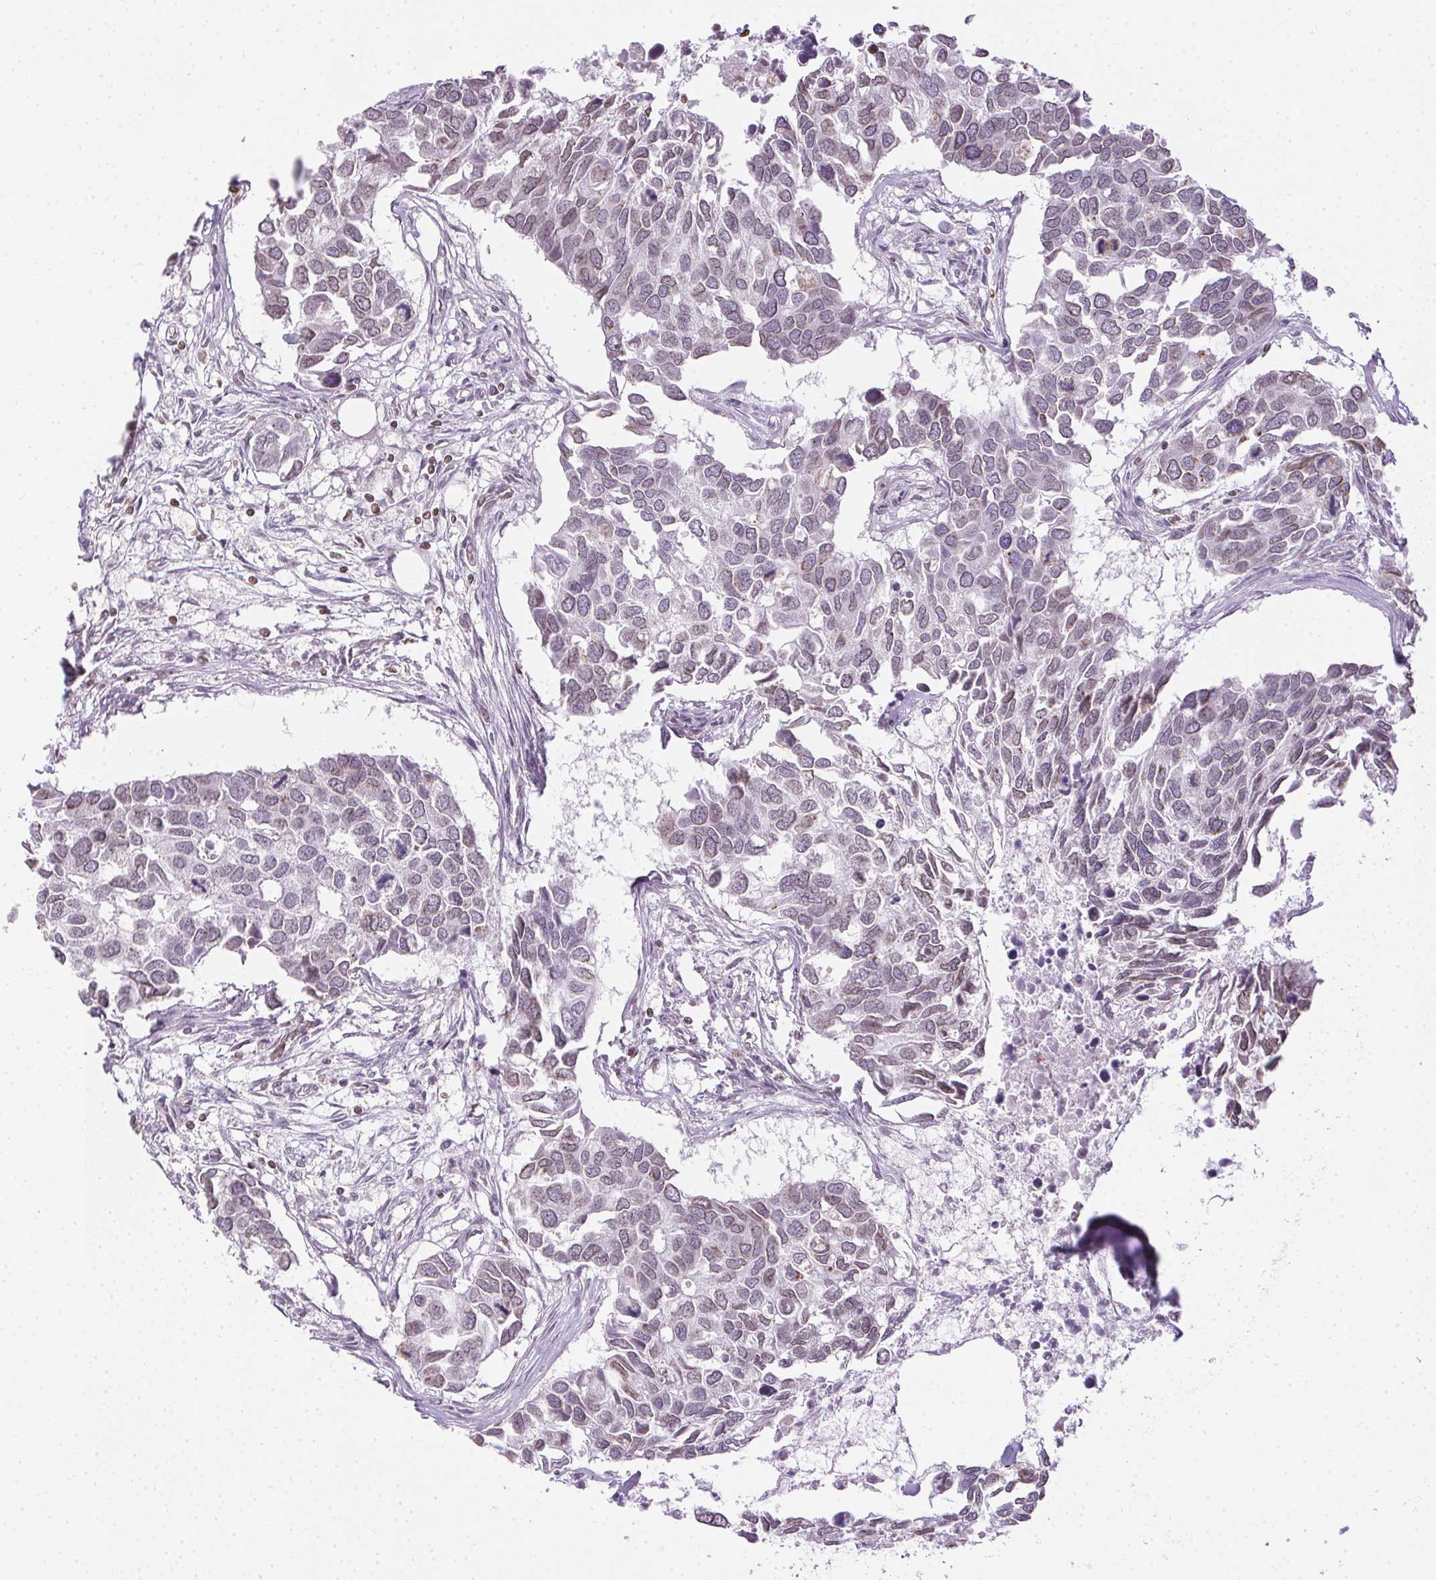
{"staining": {"intensity": "weak", "quantity": "<25%", "location": "nuclear"}, "tissue": "breast cancer", "cell_type": "Tumor cells", "image_type": "cancer", "snomed": [{"axis": "morphology", "description": "Duct carcinoma"}, {"axis": "topography", "description": "Breast"}], "caption": "High power microscopy image of an immunohistochemistry histopathology image of breast cancer (invasive ductal carcinoma), revealing no significant staining in tumor cells.", "gene": "PRL", "patient": {"sex": "female", "age": 83}}